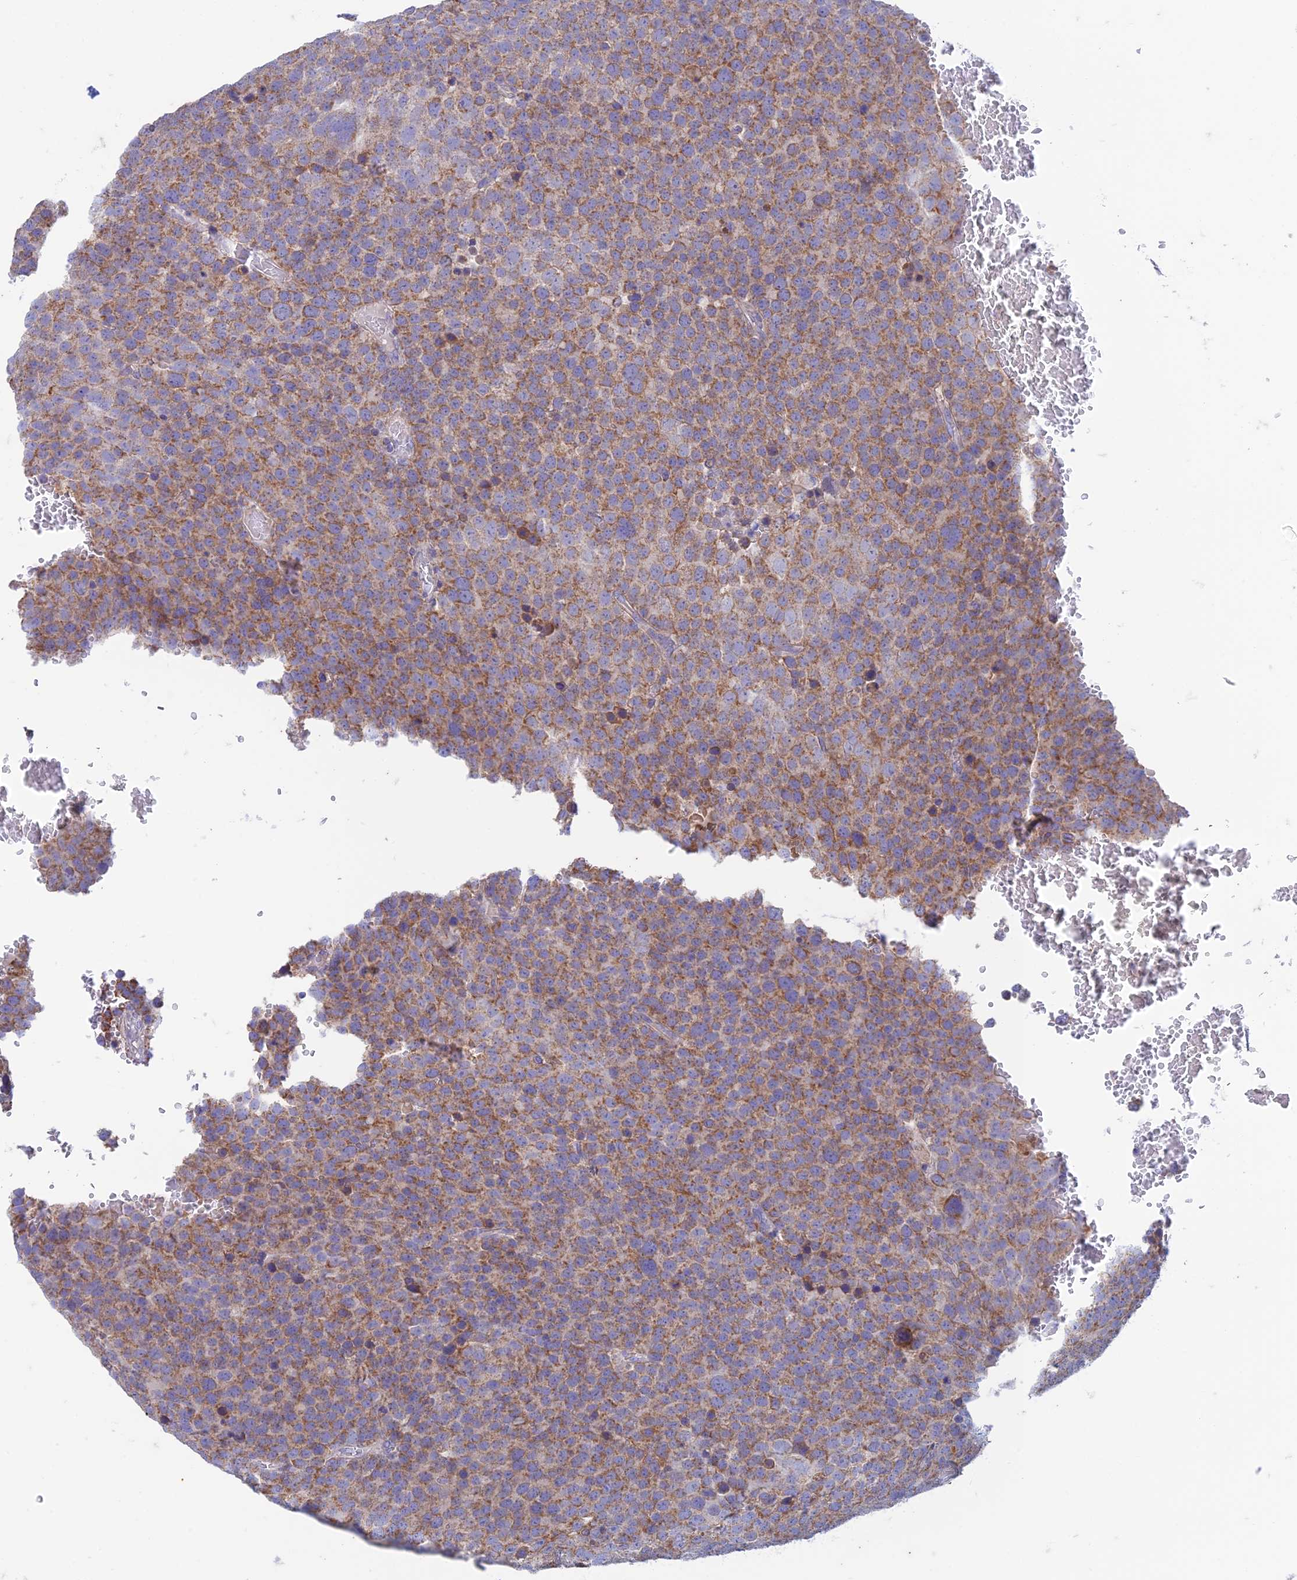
{"staining": {"intensity": "moderate", "quantity": ">75%", "location": "cytoplasmic/membranous"}, "tissue": "testis cancer", "cell_type": "Tumor cells", "image_type": "cancer", "snomed": [{"axis": "morphology", "description": "Seminoma, NOS"}, {"axis": "topography", "description": "Testis"}], "caption": "Immunohistochemistry (DAB) staining of human testis seminoma shows moderate cytoplasmic/membranous protein expression in approximately >75% of tumor cells. Nuclei are stained in blue.", "gene": "ZNF181", "patient": {"sex": "male", "age": 71}}